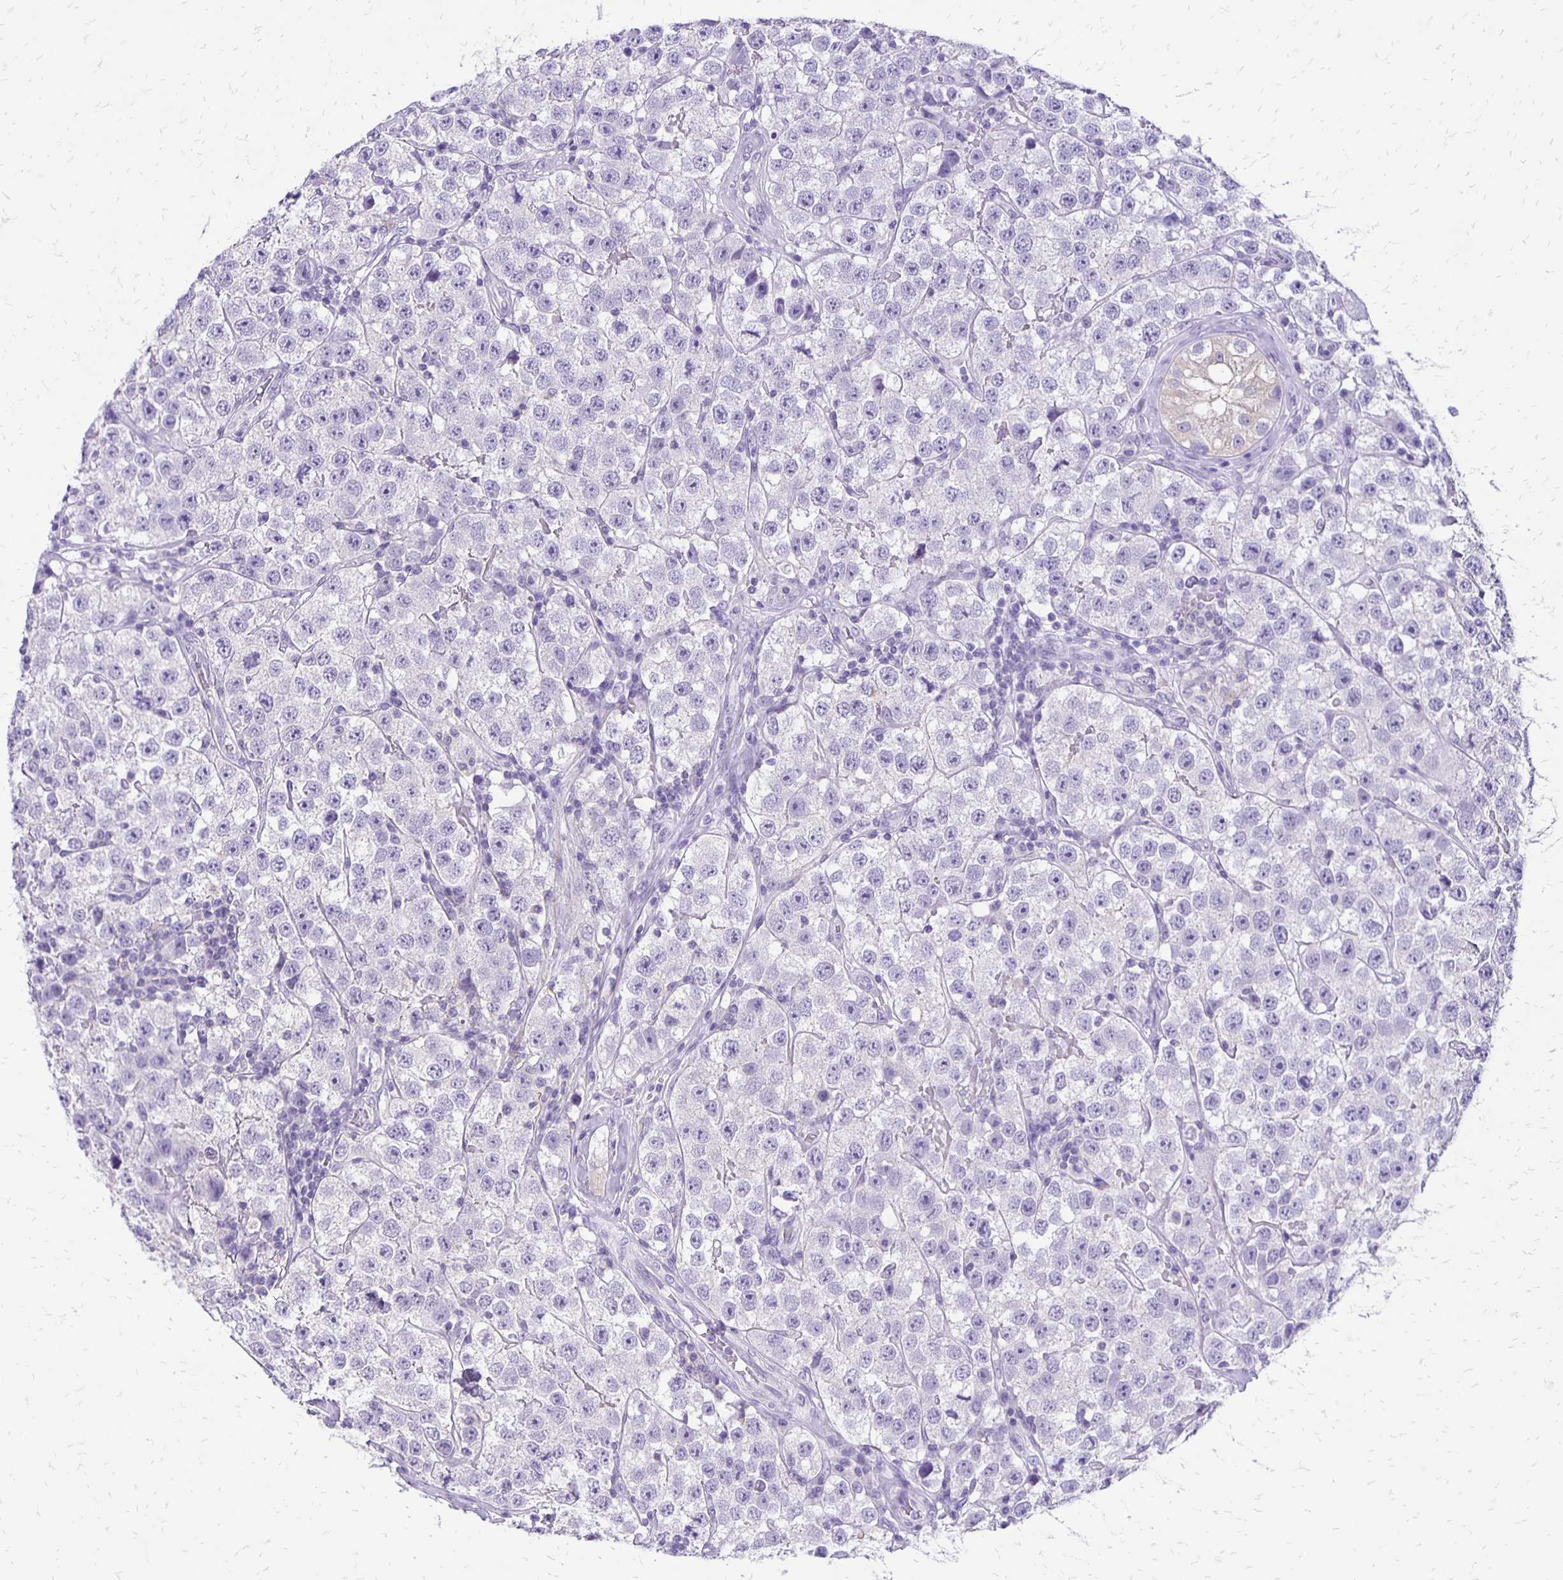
{"staining": {"intensity": "negative", "quantity": "none", "location": "none"}, "tissue": "testis cancer", "cell_type": "Tumor cells", "image_type": "cancer", "snomed": [{"axis": "morphology", "description": "Seminoma, NOS"}, {"axis": "topography", "description": "Testis"}], "caption": "An immunohistochemistry histopathology image of testis cancer is shown. There is no staining in tumor cells of testis cancer. The staining was performed using DAB (3,3'-diaminobenzidine) to visualize the protein expression in brown, while the nuclei were stained in blue with hematoxylin (Magnification: 20x).", "gene": "ANKRD45", "patient": {"sex": "male", "age": 34}}